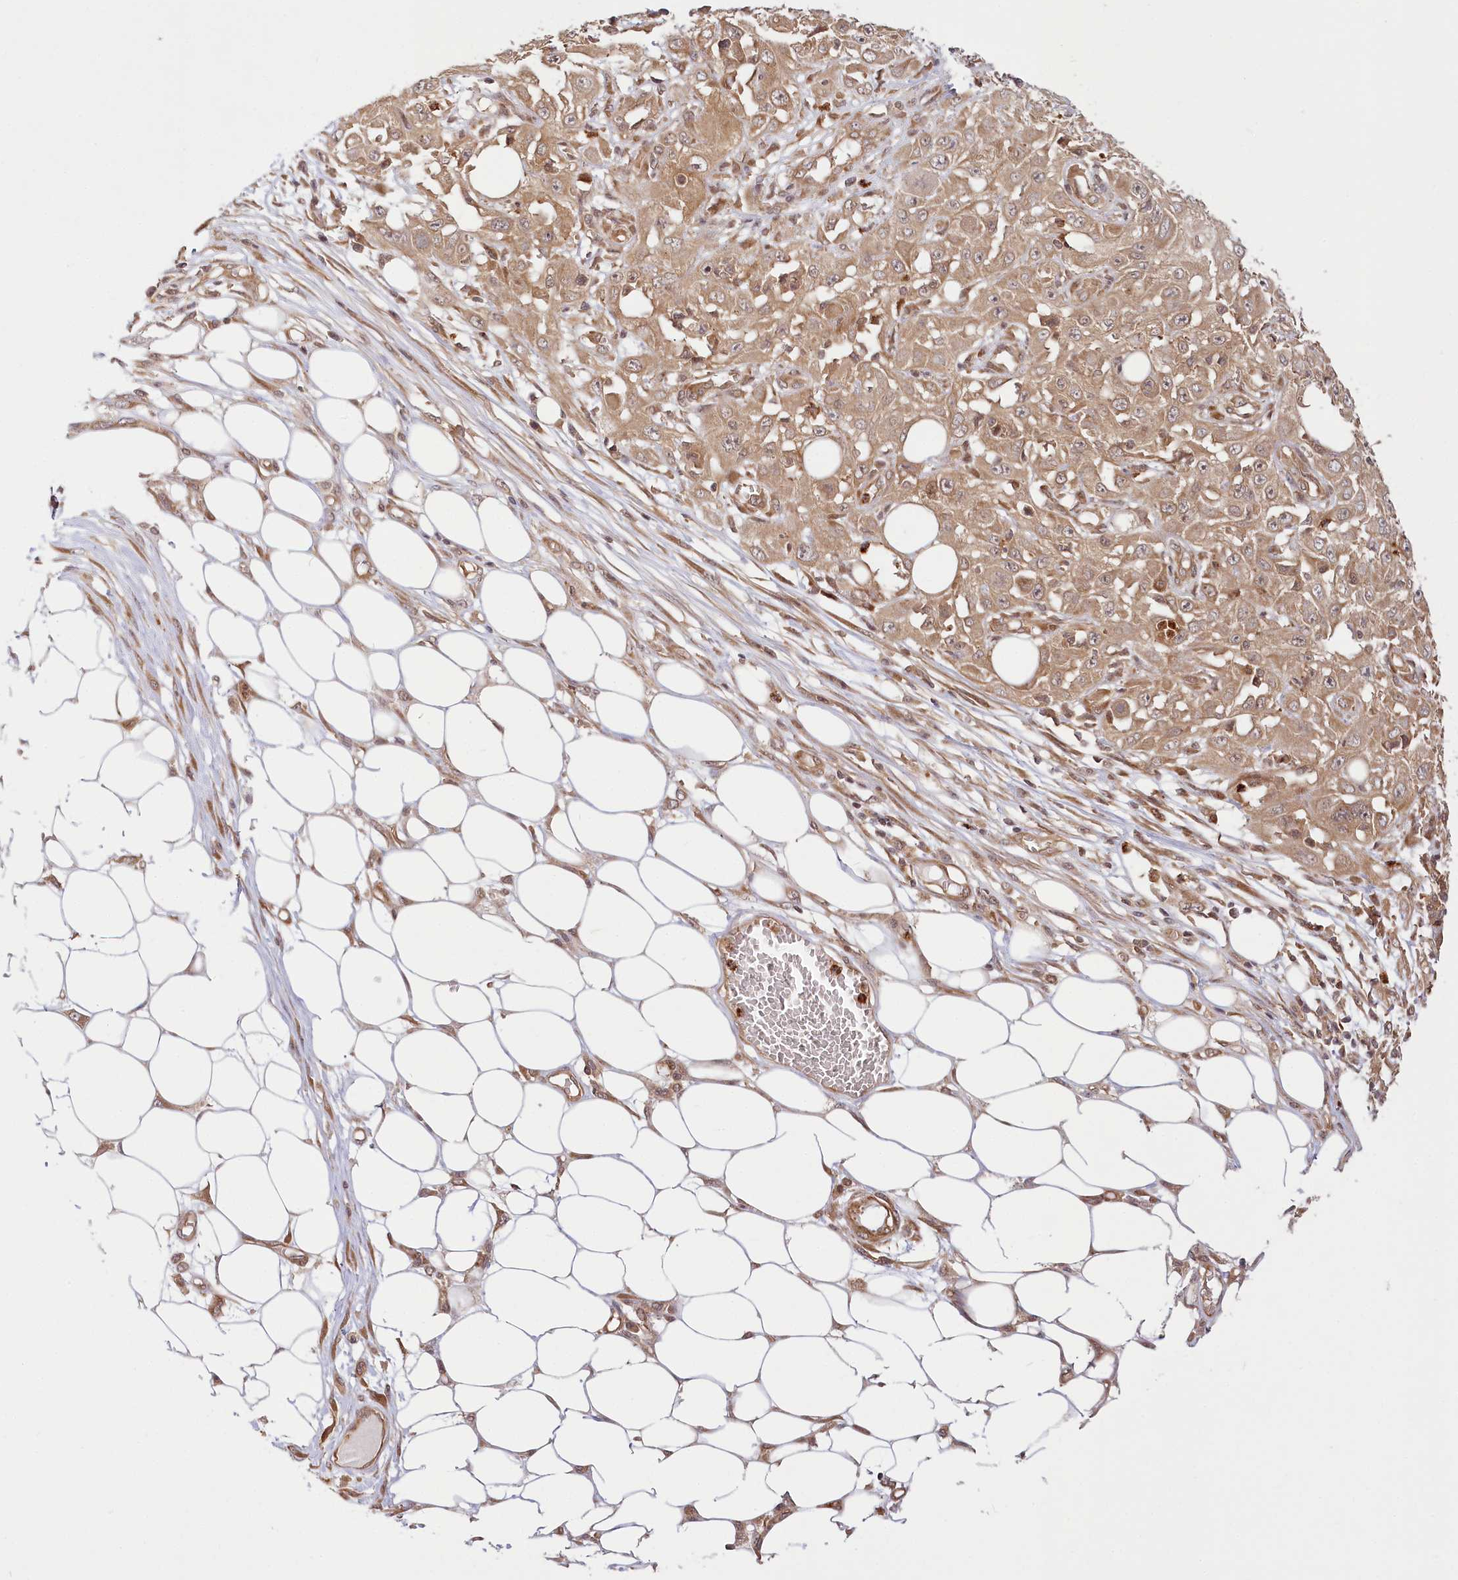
{"staining": {"intensity": "moderate", "quantity": ">75%", "location": "cytoplasmic/membranous"}, "tissue": "skin cancer", "cell_type": "Tumor cells", "image_type": "cancer", "snomed": [{"axis": "morphology", "description": "Squamous cell carcinoma, NOS"}, {"axis": "morphology", "description": "Squamous cell carcinoma, metastatic, NOS"}, {"axis": "topography", "description": "Skin"}, {"axis": "topography", "description": "Lymph node"}], "caption": "A brown stain shows moderate cytoplasmic/membranous expression of a protein in human skin cancer tumor cells. (Stains: DAB in brown, nuclei in blue, Microscopy: brightfield microscopy at high magnification).", "gene": "CEP70", "patient": {"sex": "male", "age": 75}}